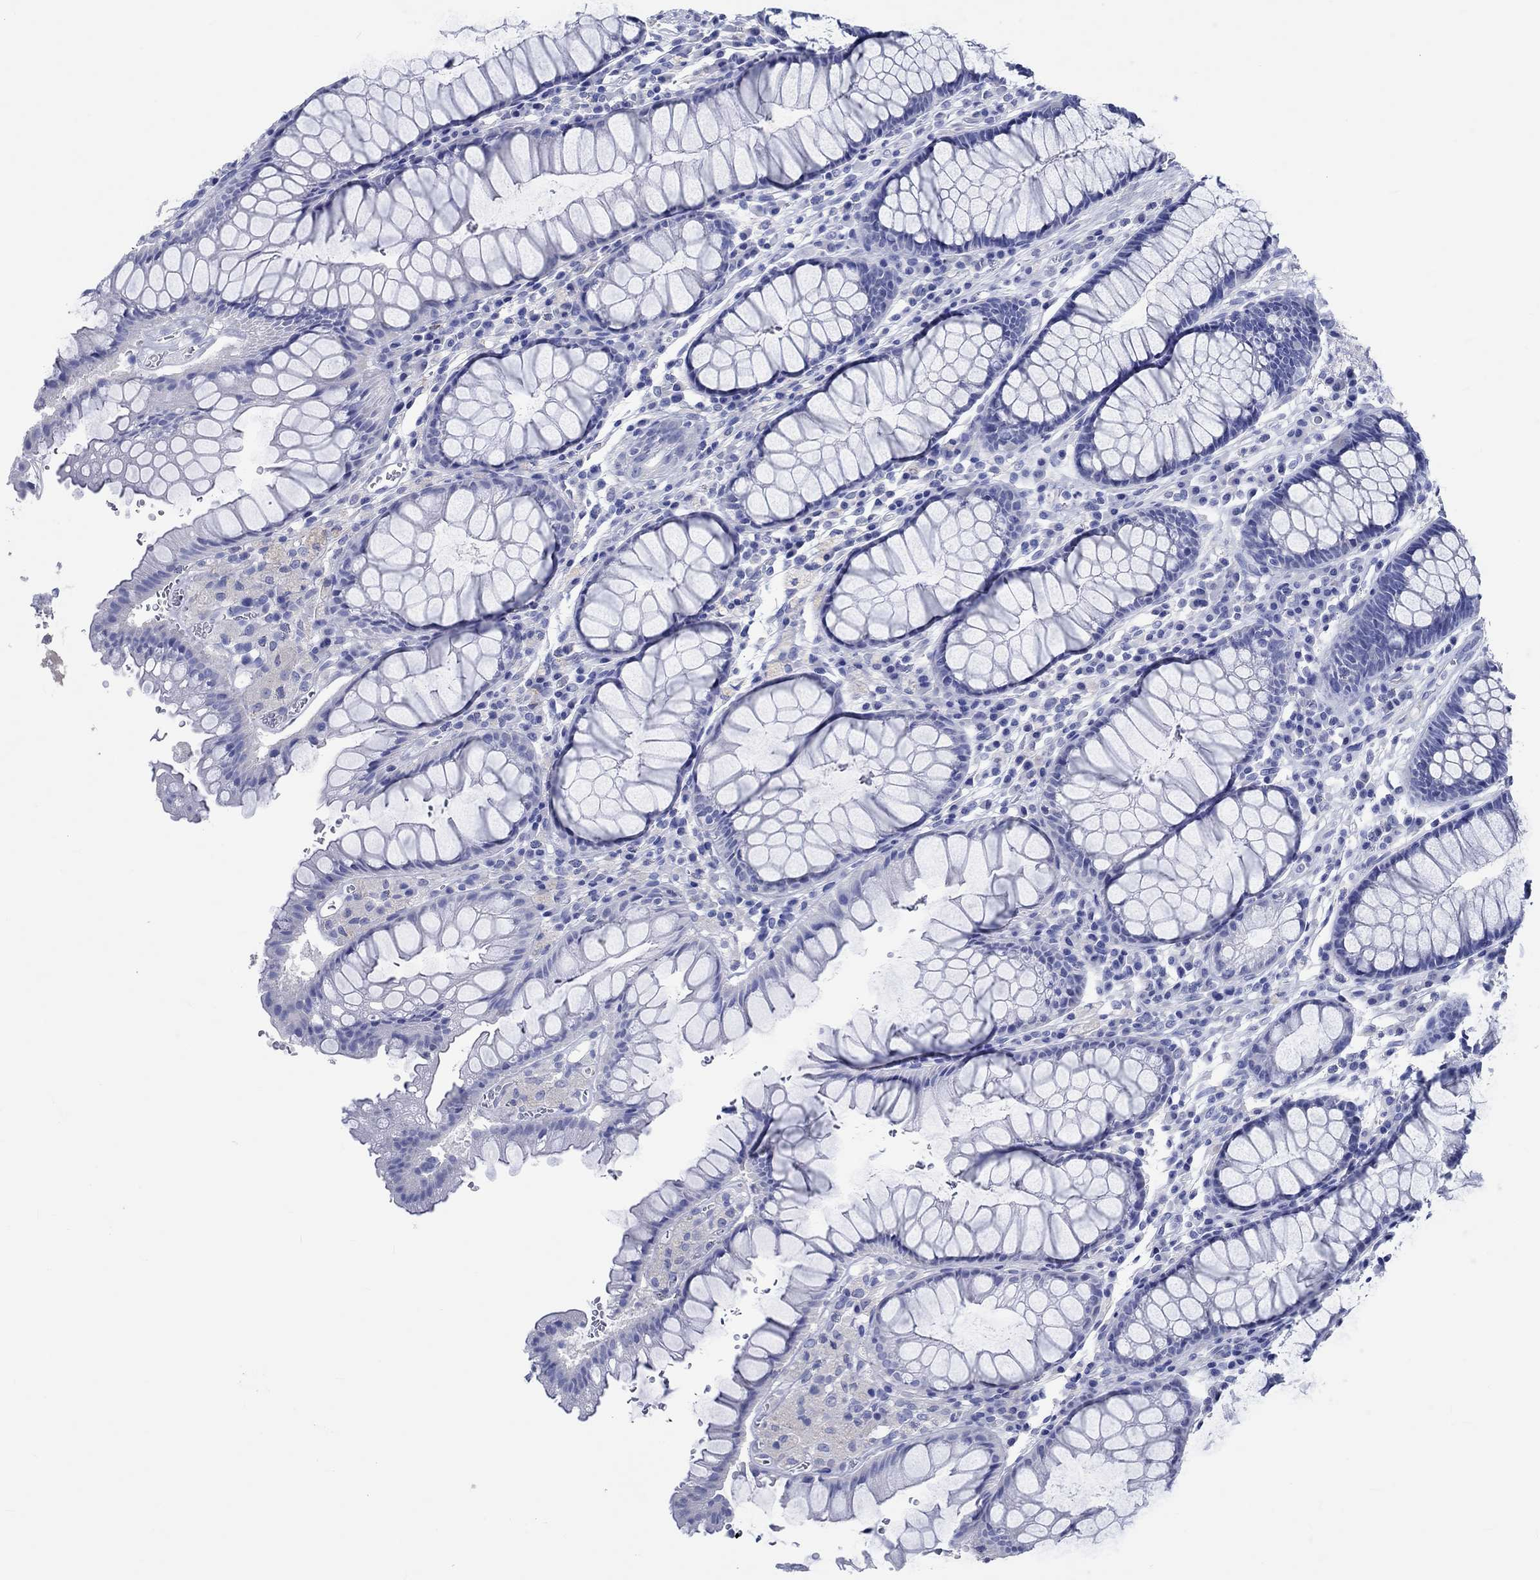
{"staining": {"intensity": "negative", "quantity": "none", "location": "none"}, "tissue": "rectum", "cell_type": "Glandular cells", "image_type": "normal", "snomed": [{"axis": "morphology", "description": "Normal tissue, NOS"}, {"axis": "topography", "description": "Rectum"}], "caption": "DAB (3,3'-diaminobenzidine) immunohistochemical staining of unremarkable rectum displays no significant expression in glandular cells.", "gene": "SHISA4", "patient": {"sex": "female", "age": 68}}